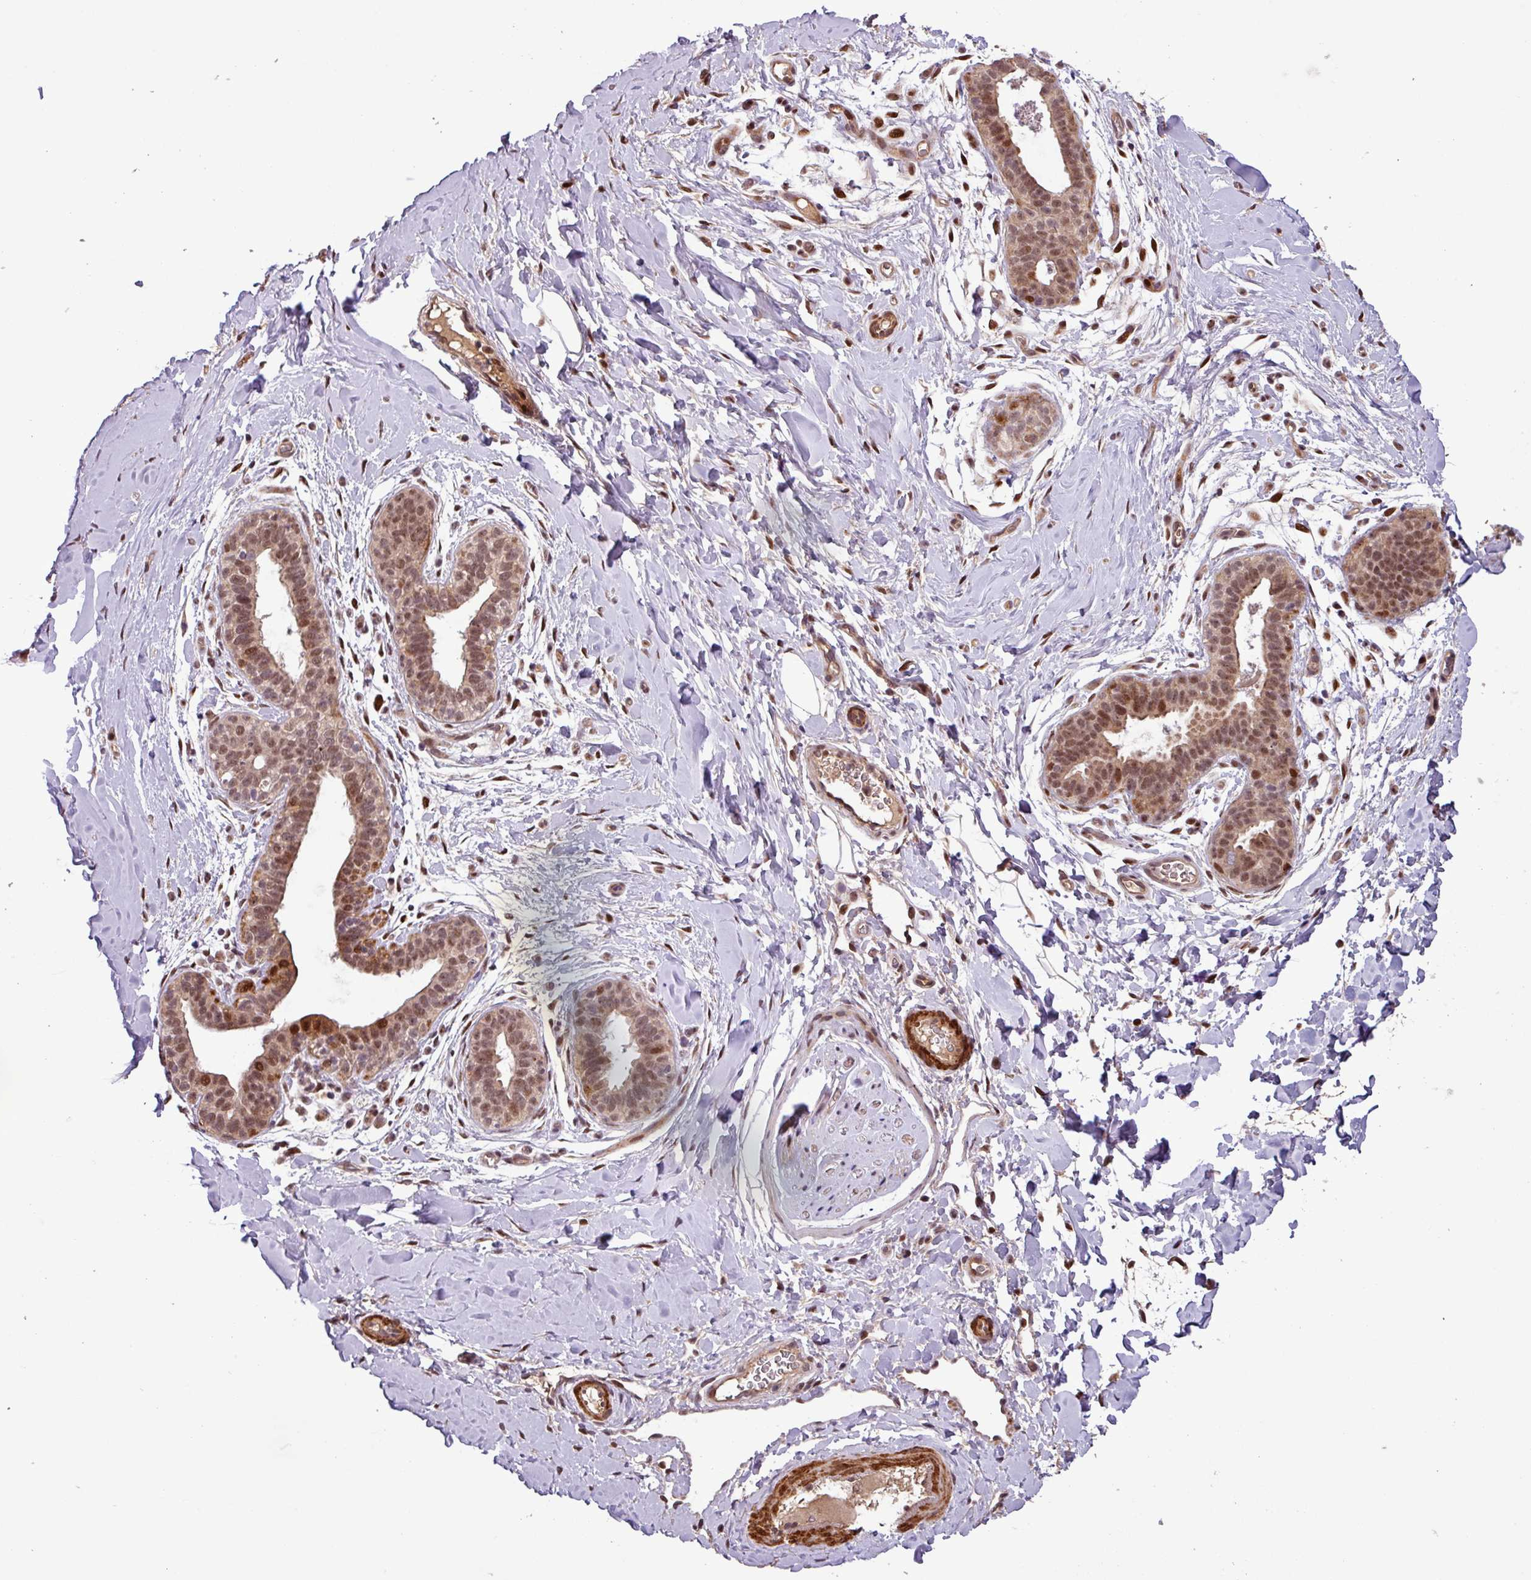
{"staining": {"intensity": "moderate", "quantity": ">75%", "location": "cytoplasmic/membranous,nuclear"}, "tissue": "adipose tissue", "cell_type": "Adipocytes", "image_type": "normal", "snomed": [{"axis": "morphology", "description": "Normal tissue, NOS"}, {"axis": "topography", "description": "Breast"}], "caption": "Immunohistochemistry of unremarkable human adipose tissue shows medium levels of moderate cytoplasmic/membranous,nuclear staining in approximately >75% of adipocytes. (Stains: DAB (3,3'-diaminobenzidine) in brown, nuclei in blue, Microscopy: brightfield microscopy at high magnification).", "gene": "SLC22A24", "patient": {"sex": "female", "age": 26}}